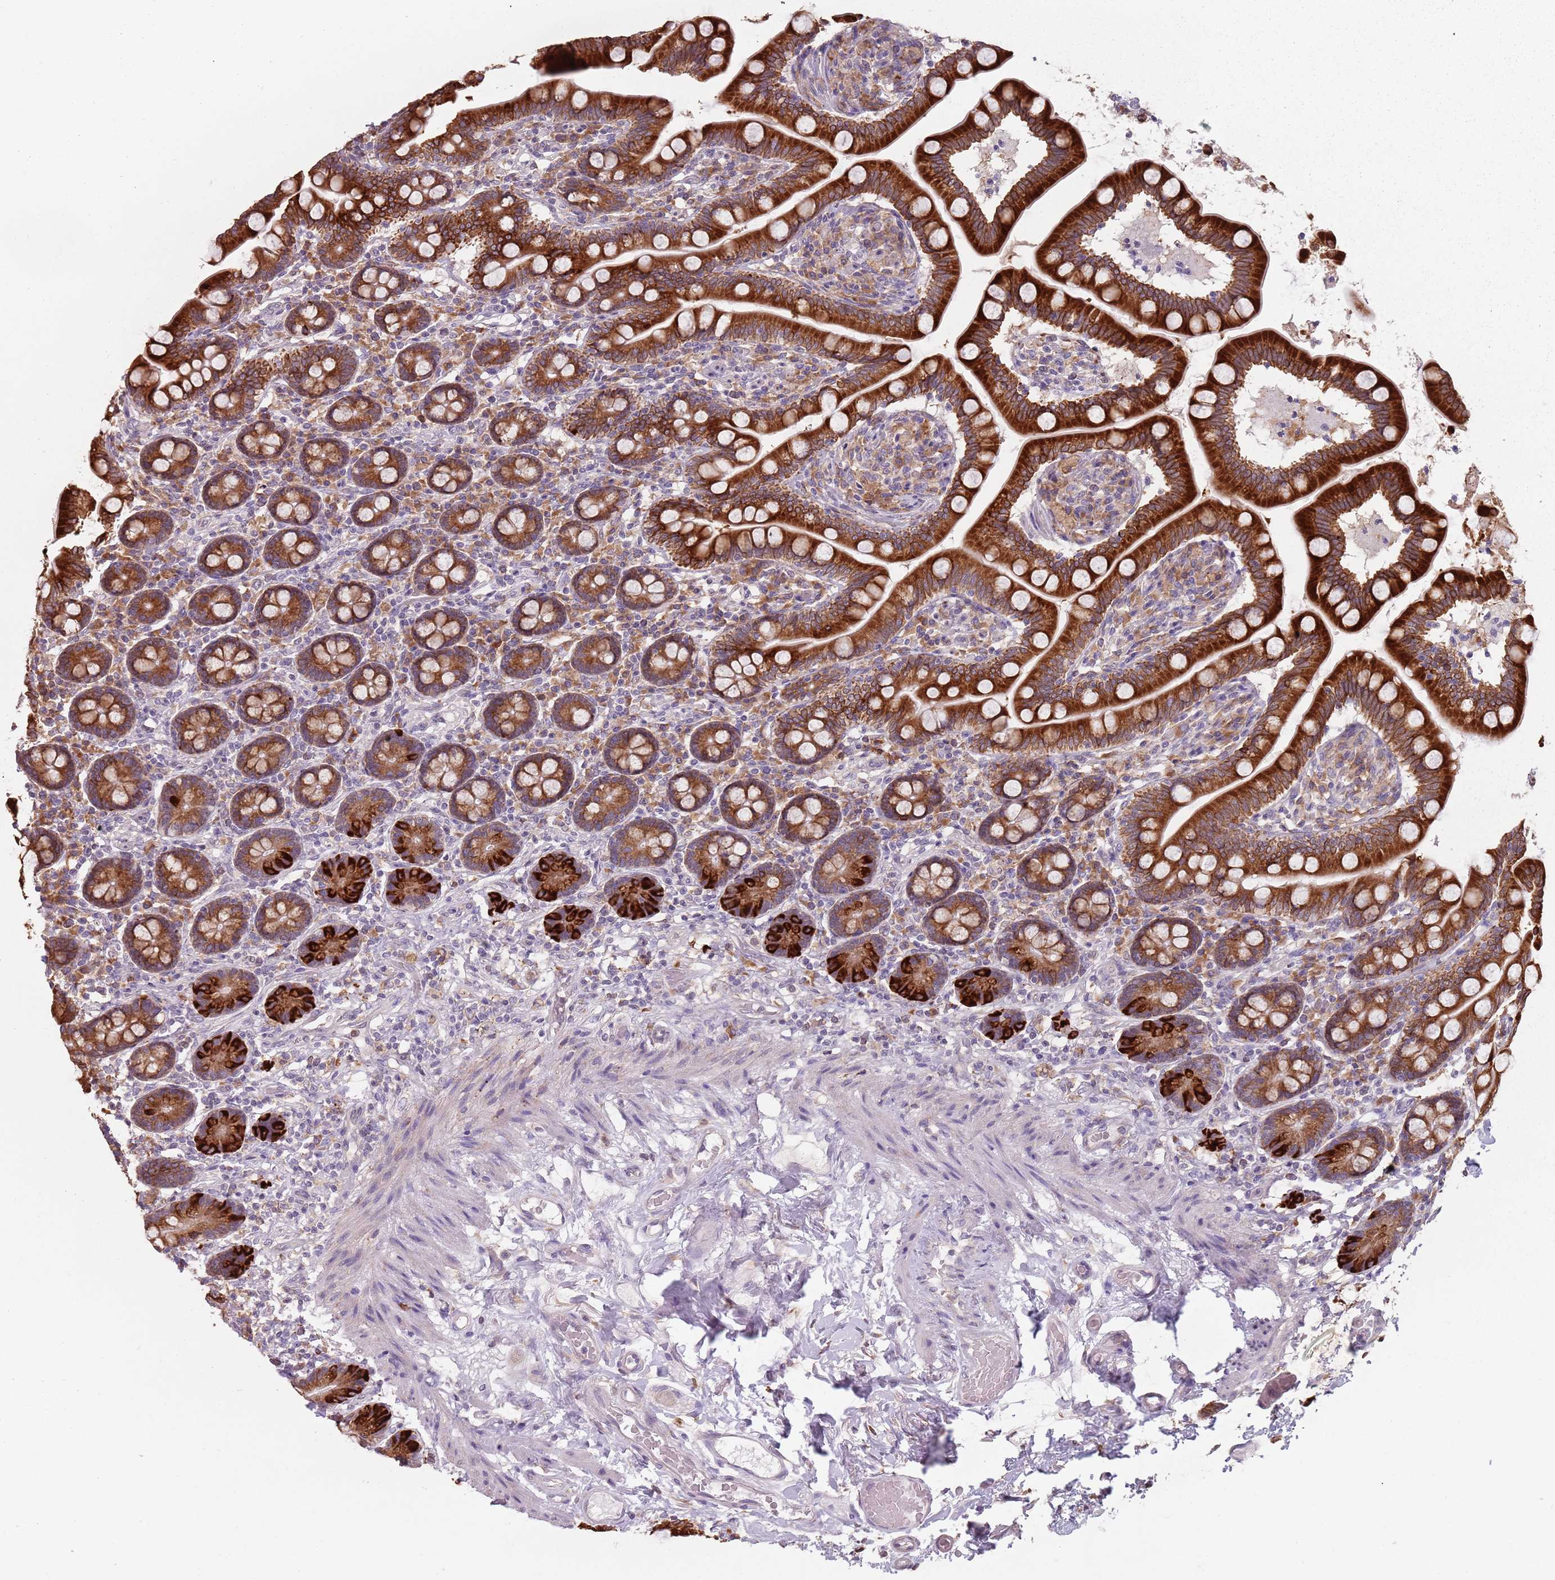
{"staining": {"intensity": "strong", "quantity": ">75%", "location": "cytoplasmic/membranous"}, "tissue": "small intestine", "cell_type": "Glandular cells", "image_type": "normal", "snomed": [{"axis": "morphology", "description": "Normal tissue, NOS"}, {"axis": "topography", "description": "Small intestine"}], "caption": "IHC photomicrograph of benign small intestine stained for a protein (brown), which shows high levels of strong cytoplasmic/membranous expression in about >75% of glandular cells.", "gene": "RPS9", "patient": {"sex": "female", "age": 64}}